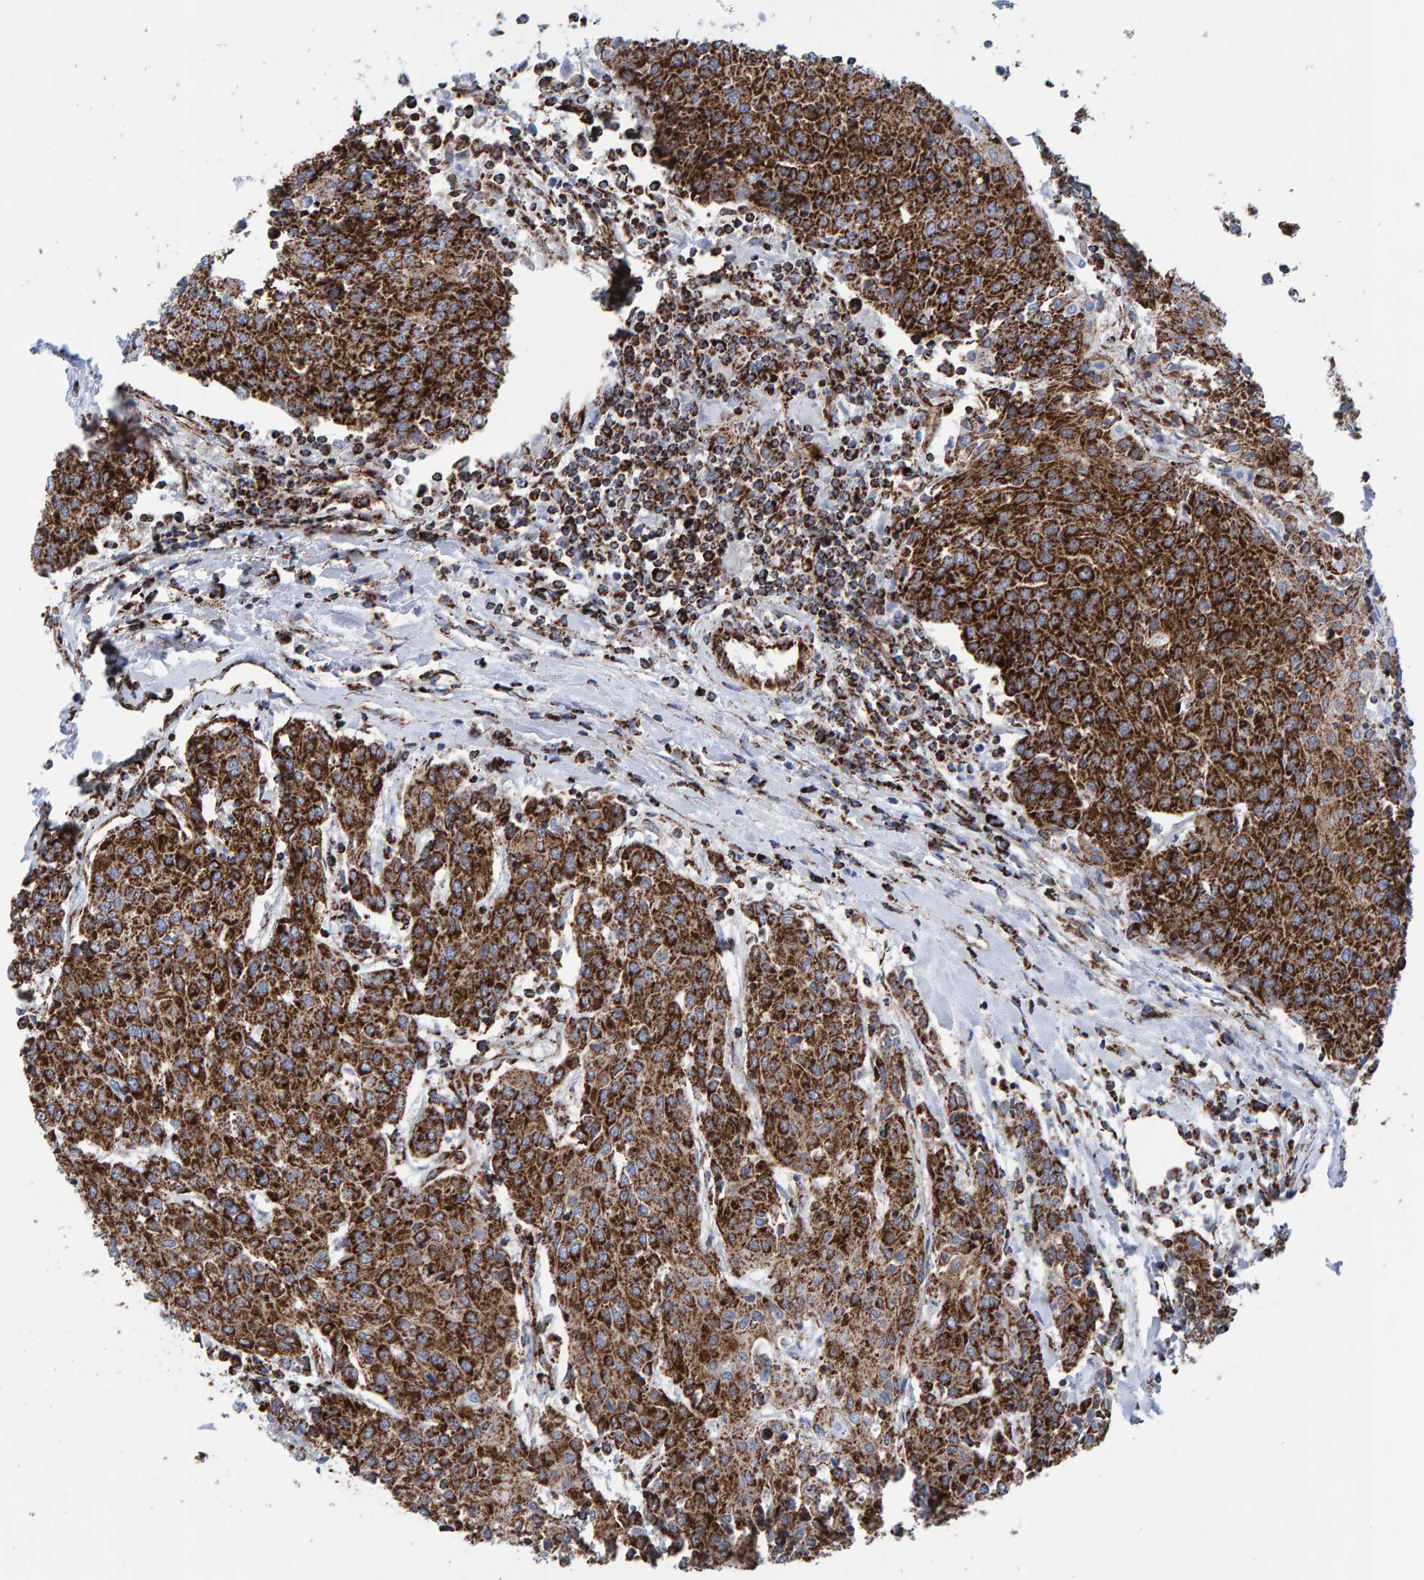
{"staining": {"intensity": "strong", "quantity": ">75%", "location": "cytoplasmic/membranous"}, "tissue": "urothelial cancer", "cell_type": "Tumor cells", "image_type": "cancer", "snomed": [{"axis": "morphology", "description": "Urothelial carcinoma, High grade"}, {"axis": "topography", "description": "Urinary bladder"}], "caption": "Human urothelial carcinoma (high-grade) stained with a protein marker displays strong staining in tumor cells.", "gene": "ENSG00000262660", "patient": {"sex": "female", "age": 85}}